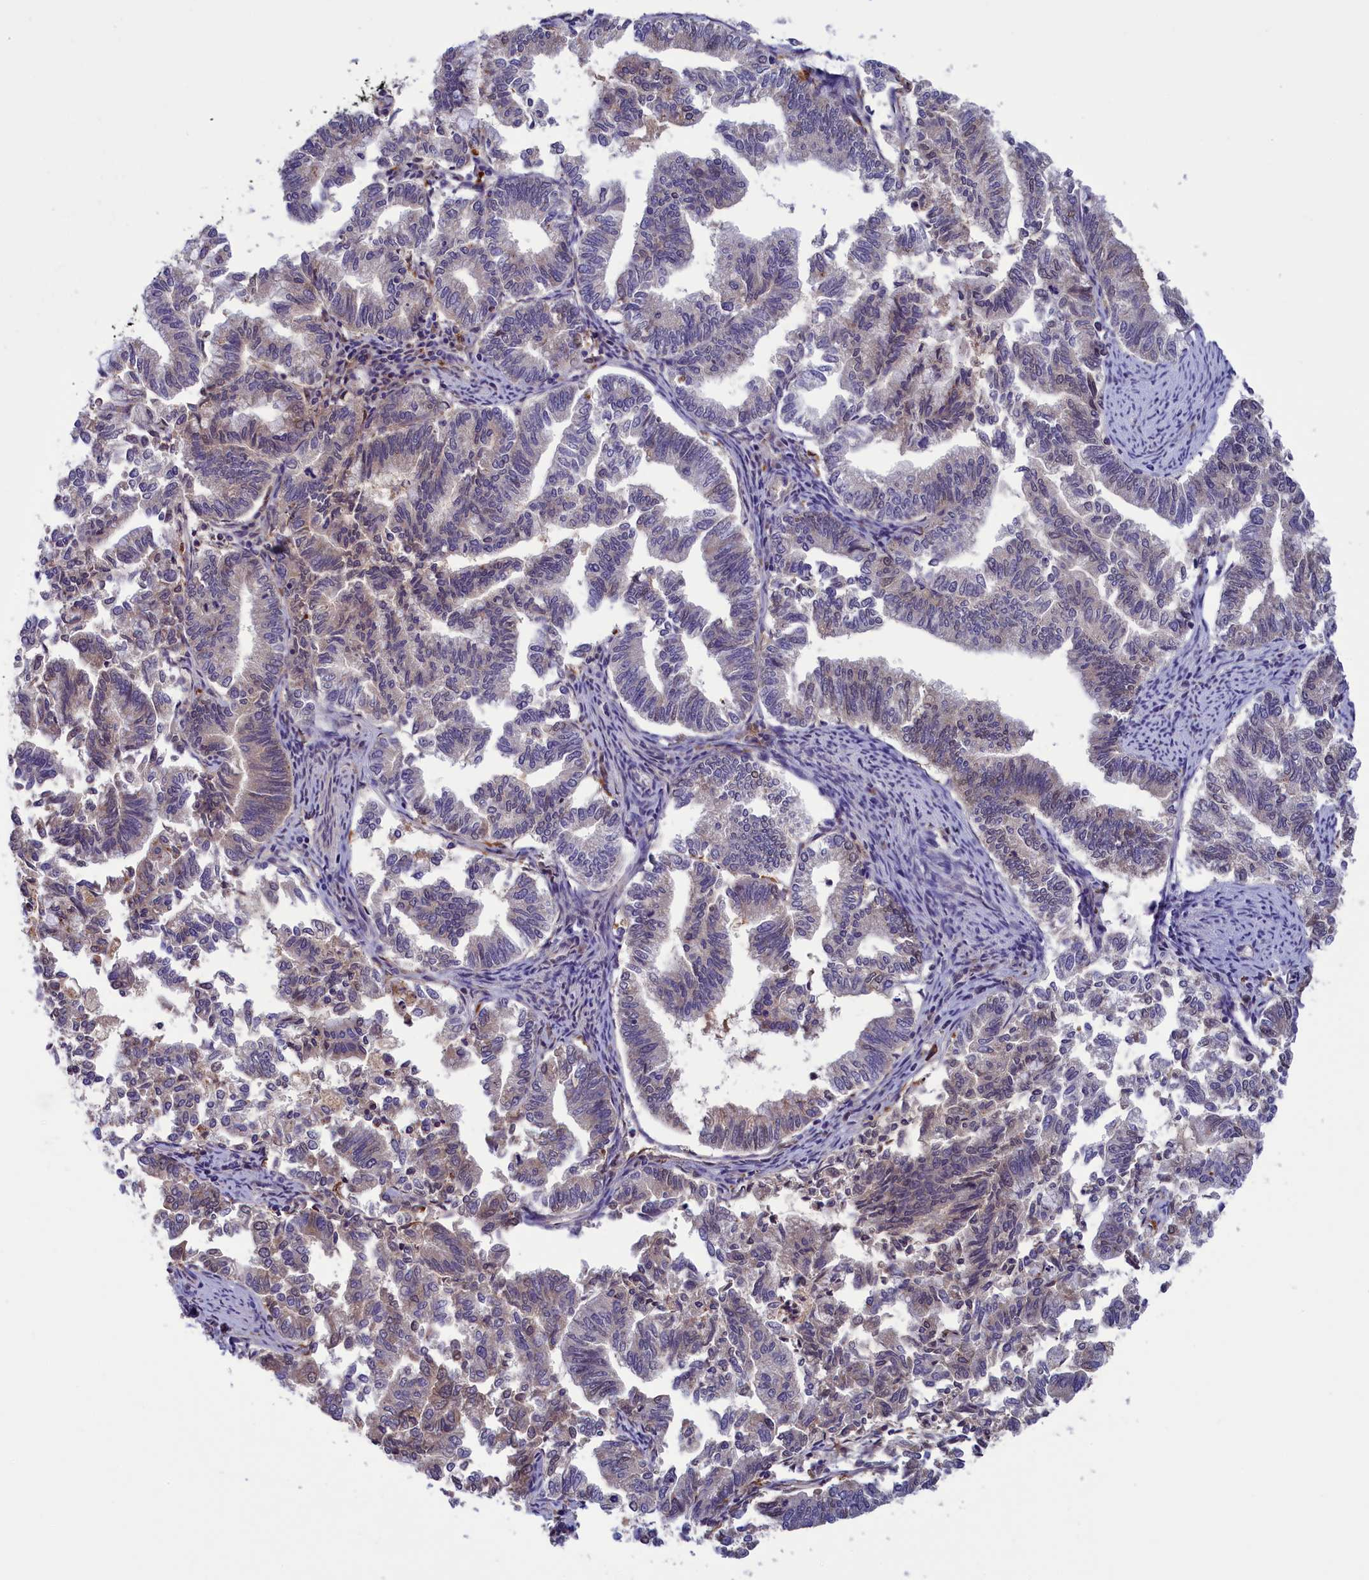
{"staining": {"intensity": "weak", "quantity": "<25%", "location": "cytoplasmic/membranous,nuclear"}, "tissue": "endometrial cancer", "cell_type": "Tumor cells", "image_type": "cancer", "snomed": [{"axis": "morphology", "description": "Adenocarcinoma, NOS"}, {"axis": "topography", "description": "Endometrium"}], "caption": "This is an immunohistochemistry (IHC) image of human adenocarcinoma (endometrial). There is no expression in tumor cells.", "gene": "STYX", "patient": {"sex": "female", "age": 79}}